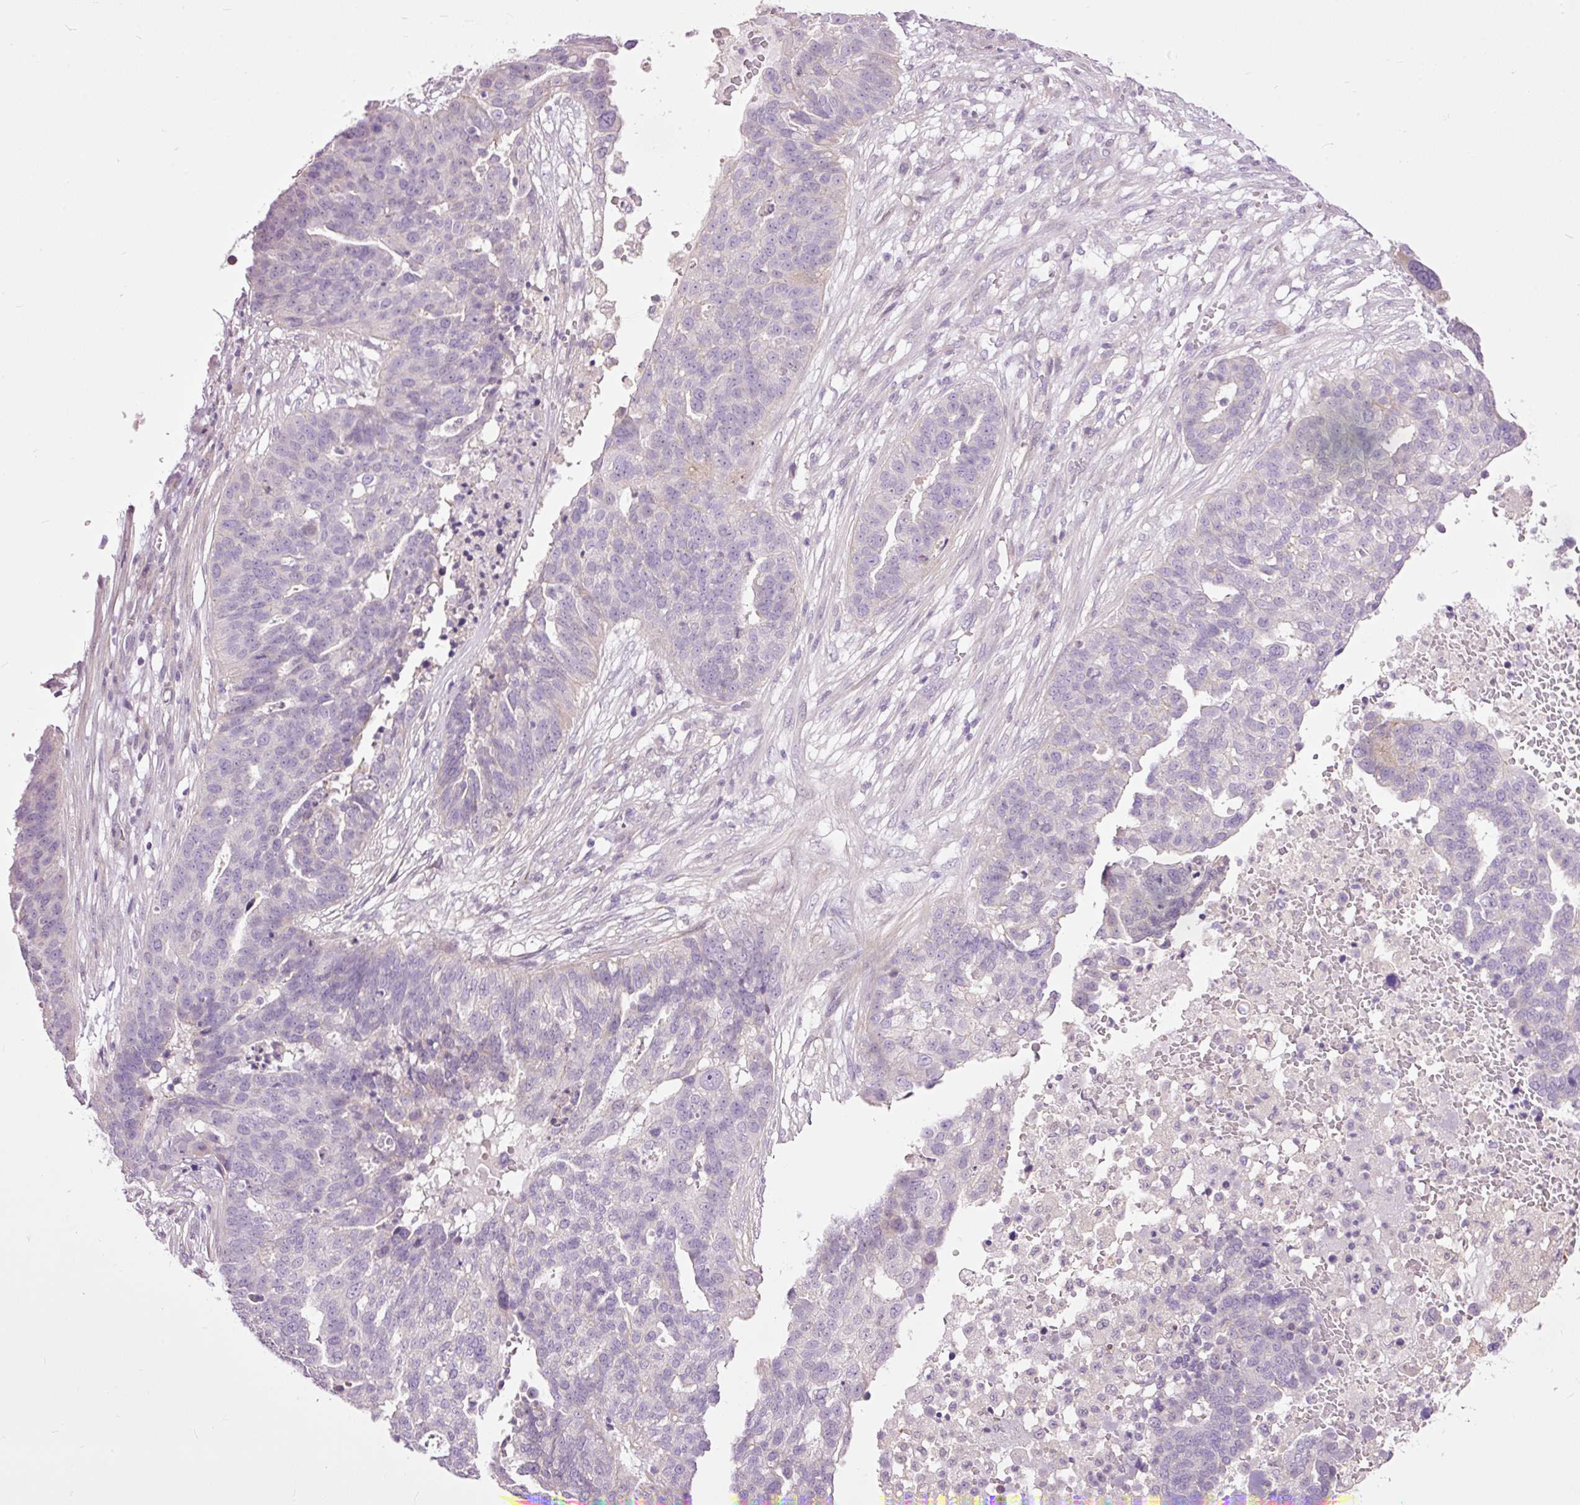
{"staining": {"intensity": "negative", "quantity": "none", "location": "none"}, "tissue": "ovarian cancer", "cell_type": "Tumor cells", "image_type": "cancer", "snomed": [{"axis": "morphology", "description": "Cystadenocarcinoma, serous, NOS"}, {"axis": "topography", "description": "Ovary"}], "caption": "This is an immunohistochemistry photomicrograph of ovarian cancer (serous cystadenocarcinoma). There is no expression in tumor cells.", "gene": "FCRL4", "patient": {"sex": "female", "age": 59}}